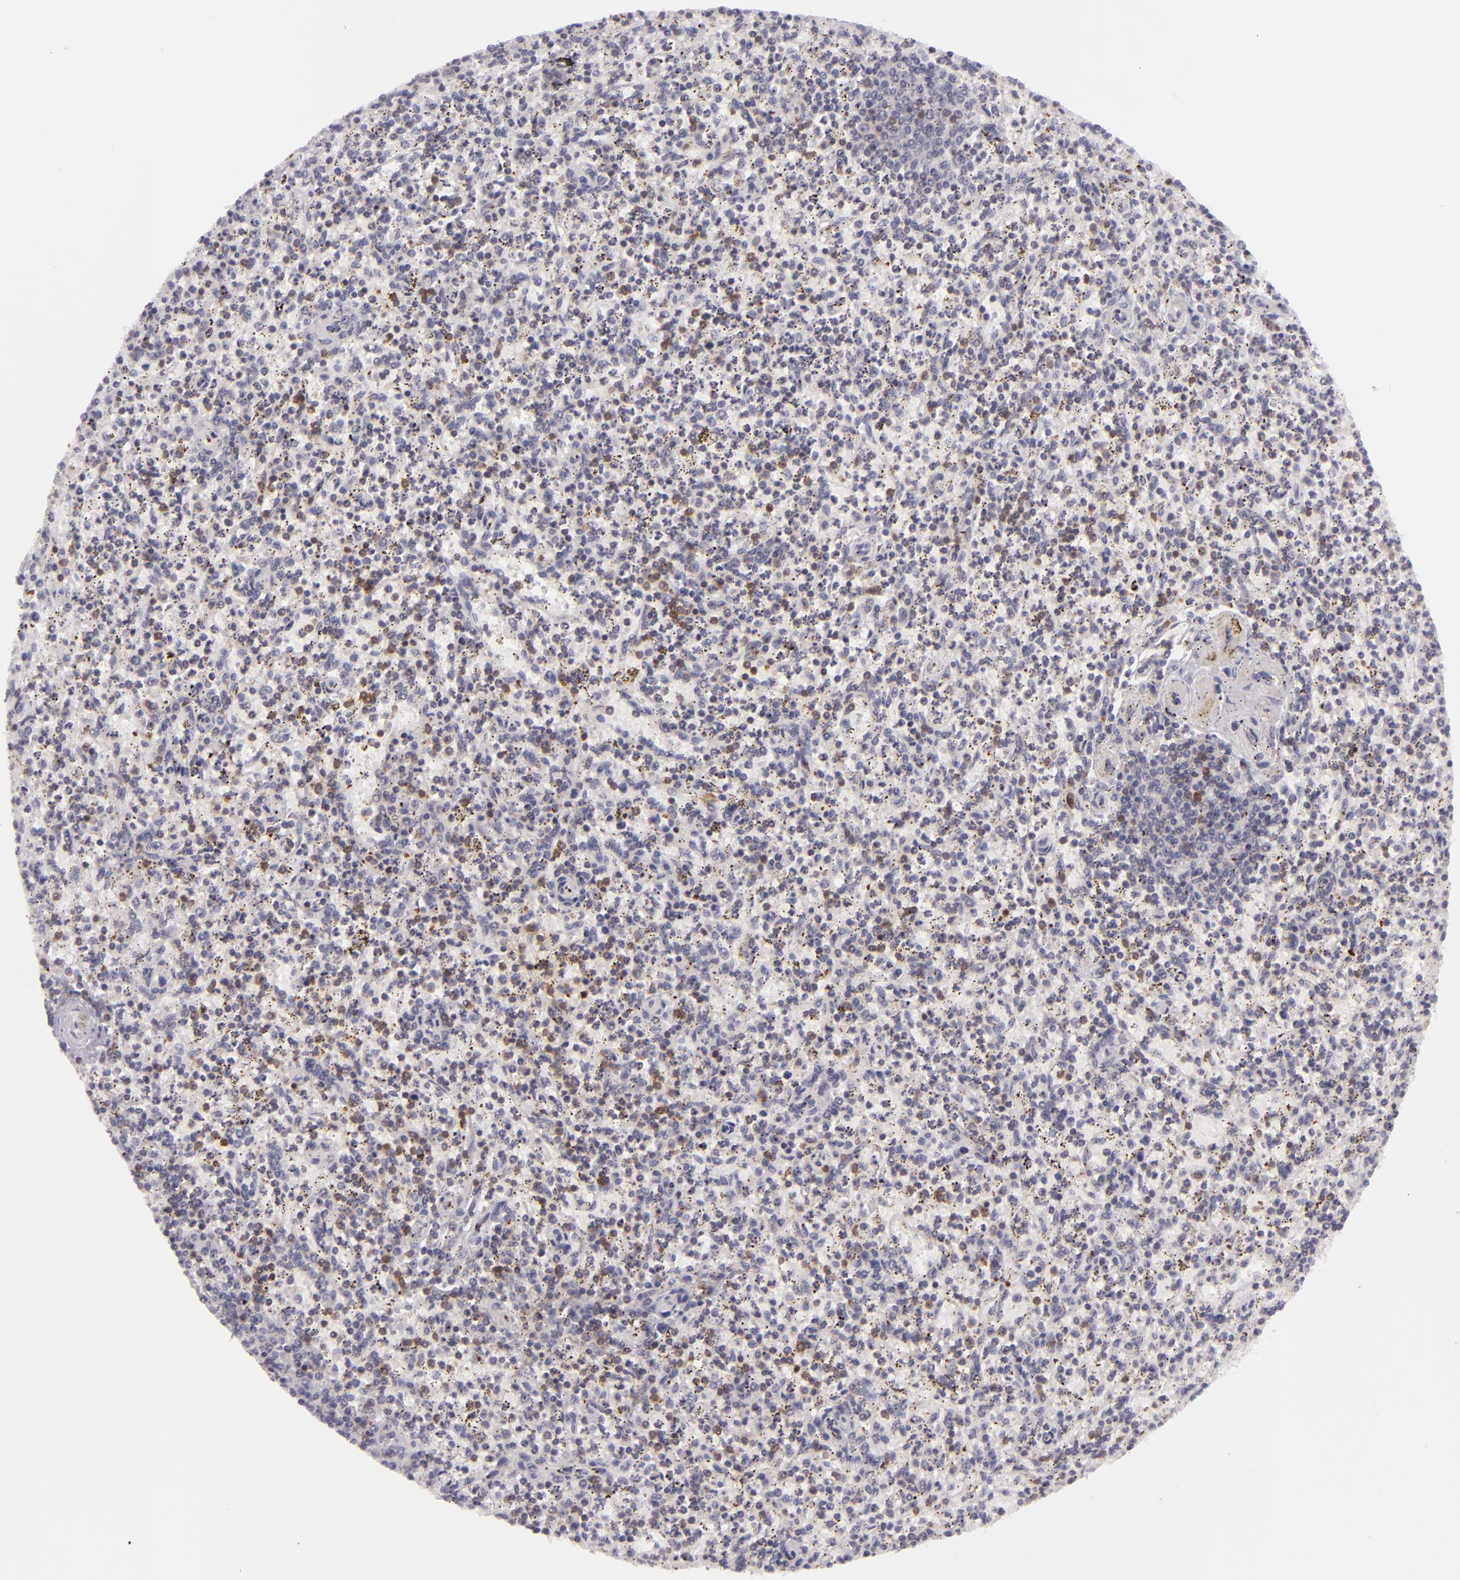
{"staining": {"intensity": "weak", "quantity": "25%-75%", "location": "cytoplasmic/membranous"}, "tissue": "spleen", "cell_type": "Cells in red pulp", "image_type": "normal", "snomed": [{"axis": "morphology", "description": "Normal tissue, NOS"}, {"axis": "topography", "description": "Spleen"}], "caption": "Spleen stained for a protein (brown) reveals weak cytoplasmic/membranous positive staining in approximately 25%-75% of cells in red pulp.", "gene": "KCNAB2", "patient": {"sex": "male", "age": 72}}